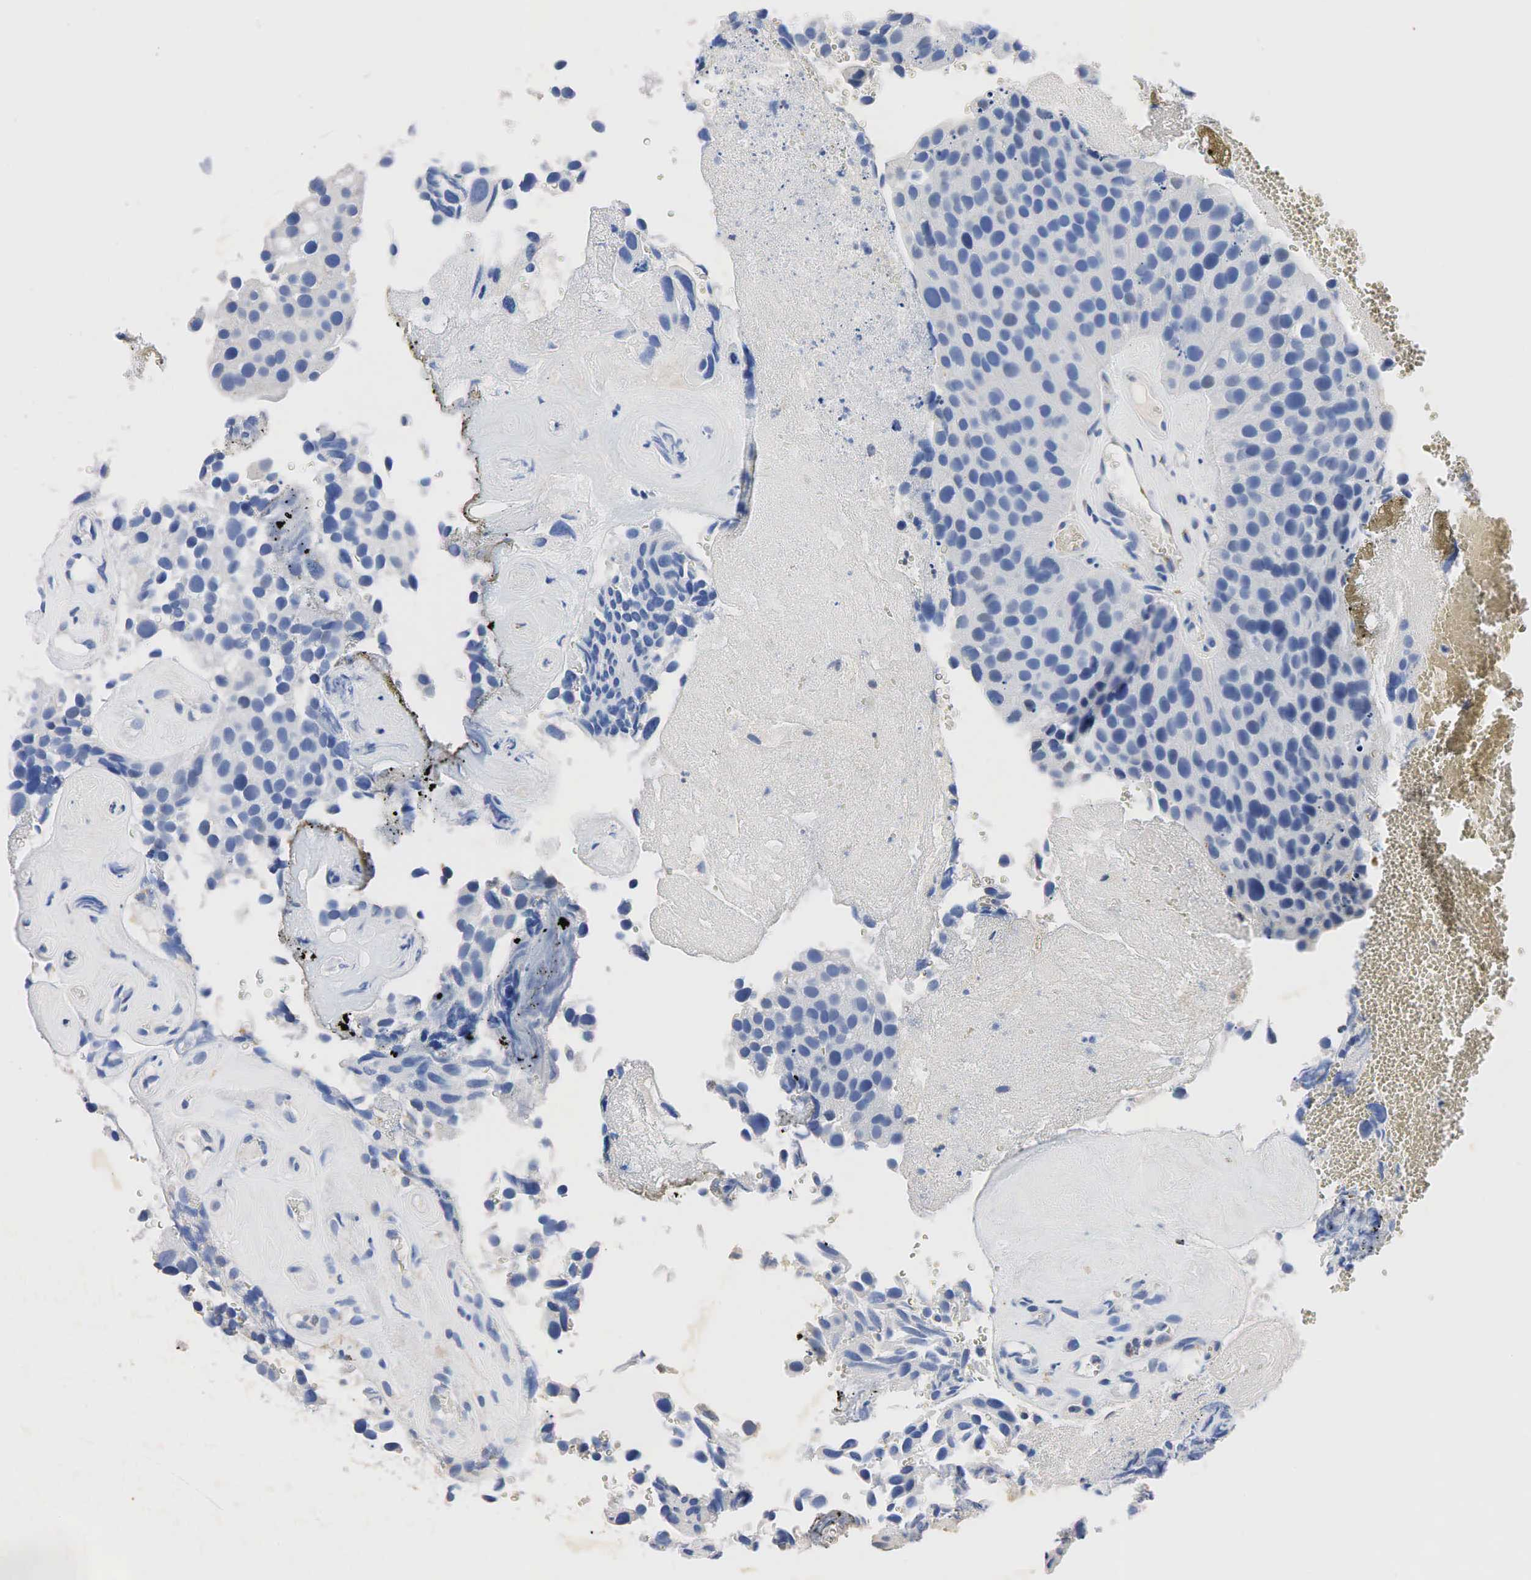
{"staining": {"intensity": "negative", "quantity": "none", "location": "none"}, "tissue": "urothelial cancer", "cell_type": "Tumor cells", "image_type": "cancer", "snomed": [{"axis": "morphology", "description": "Urothelial carcinoma, High grade"}, {"axis": "topography", "description": "Urinary bladder"}], "caption": "Immunohistochemical staining of human urothelial cancer exhibits no significant expression in tumor cells.", "gene": "SYP", "patient": {"sex": "male", "age": 72}}